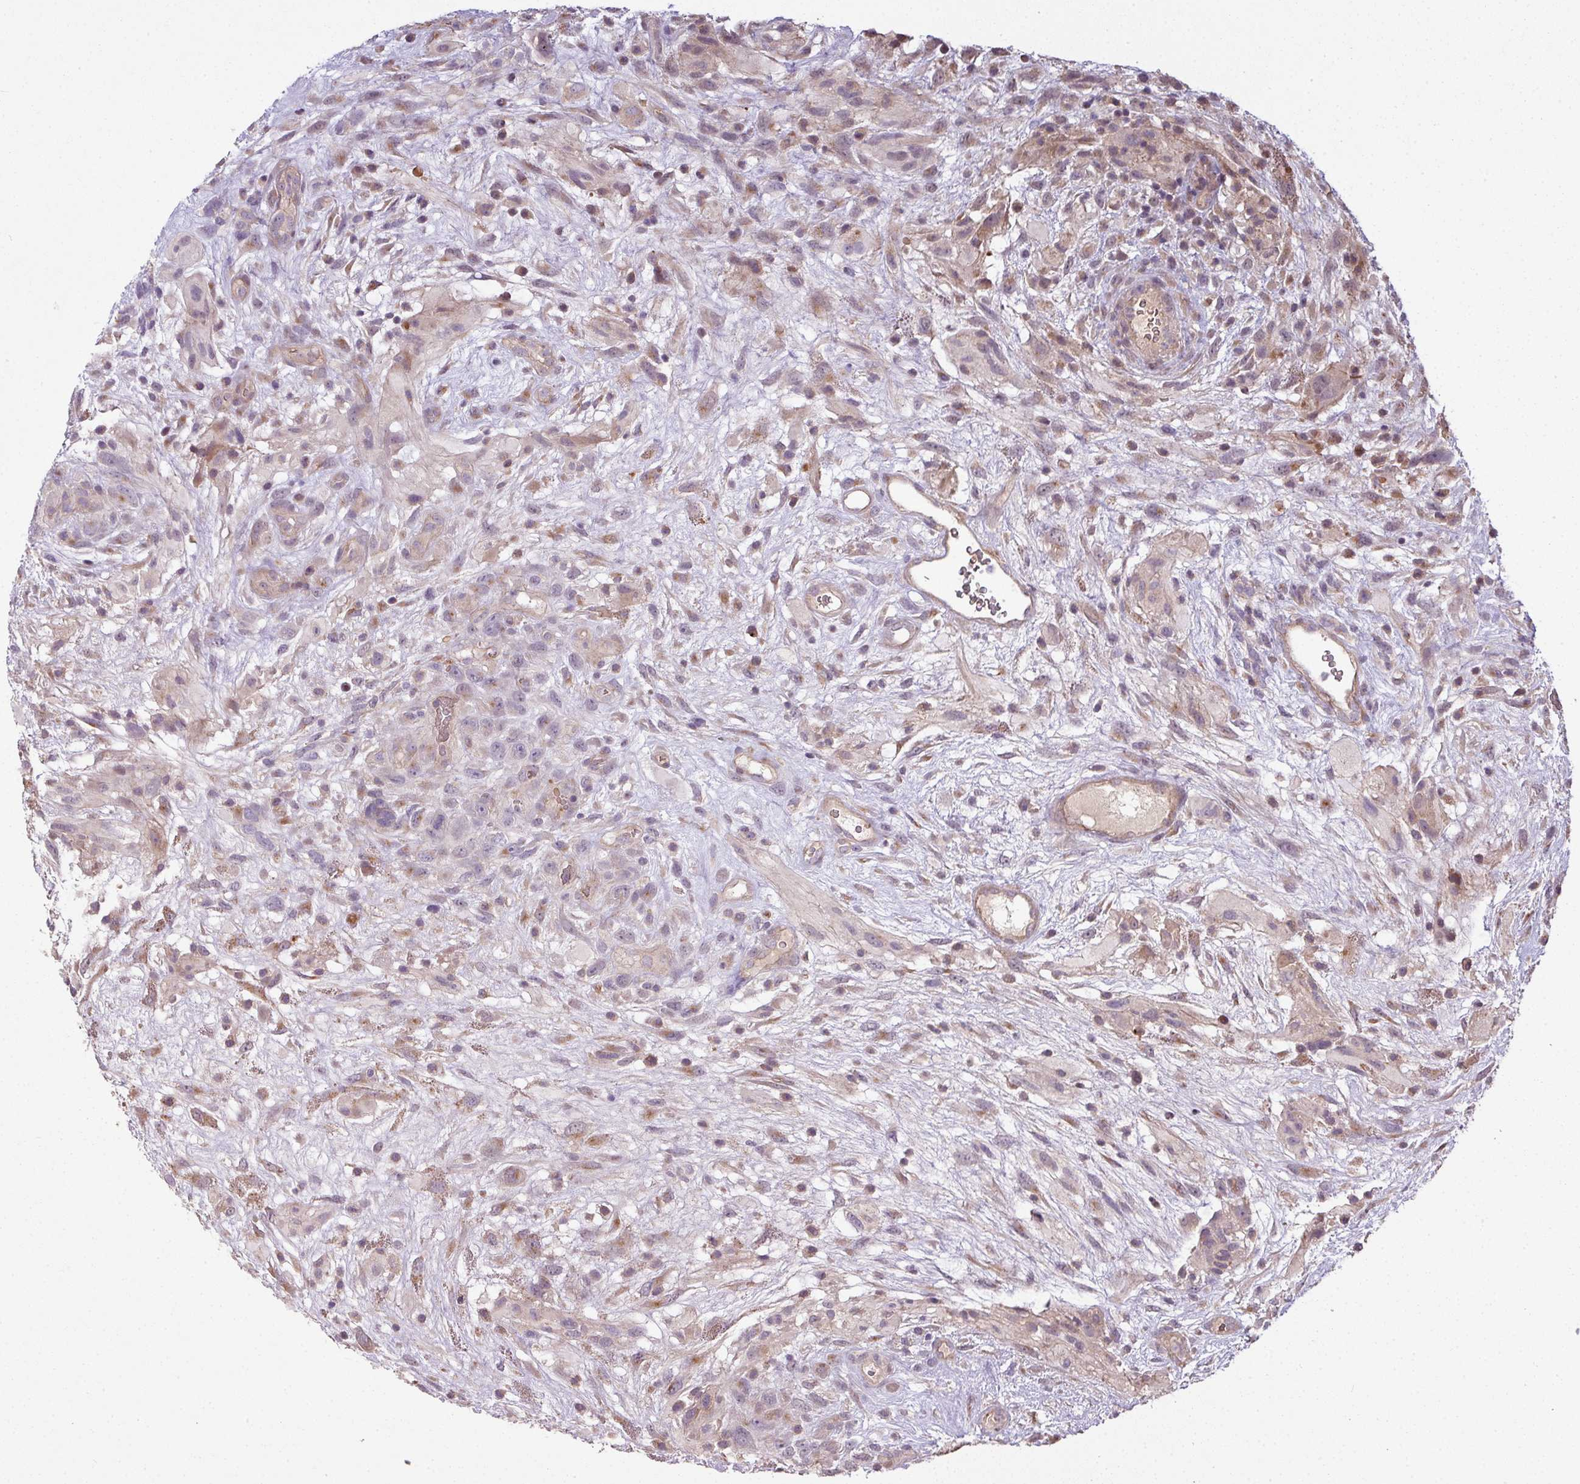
{"staining": {"intensity": "weak", "quantity": "<25%", "location": "cytoplasmic/membranous"}, "tissue": "glioma", "cell_type": "Tumor cells", "image_type": "cancer", "snomed": [{"axis": "morphology", "description": "Glioma, malignant, High grade"}, {"axis": "topography", "description": "Brain"}], "caption": "Histopathology image shows no protein positivity in tumor cells of glioma tissue.", "gene": "NHSL2", "patient": {"sex": "male", "age": 61}}